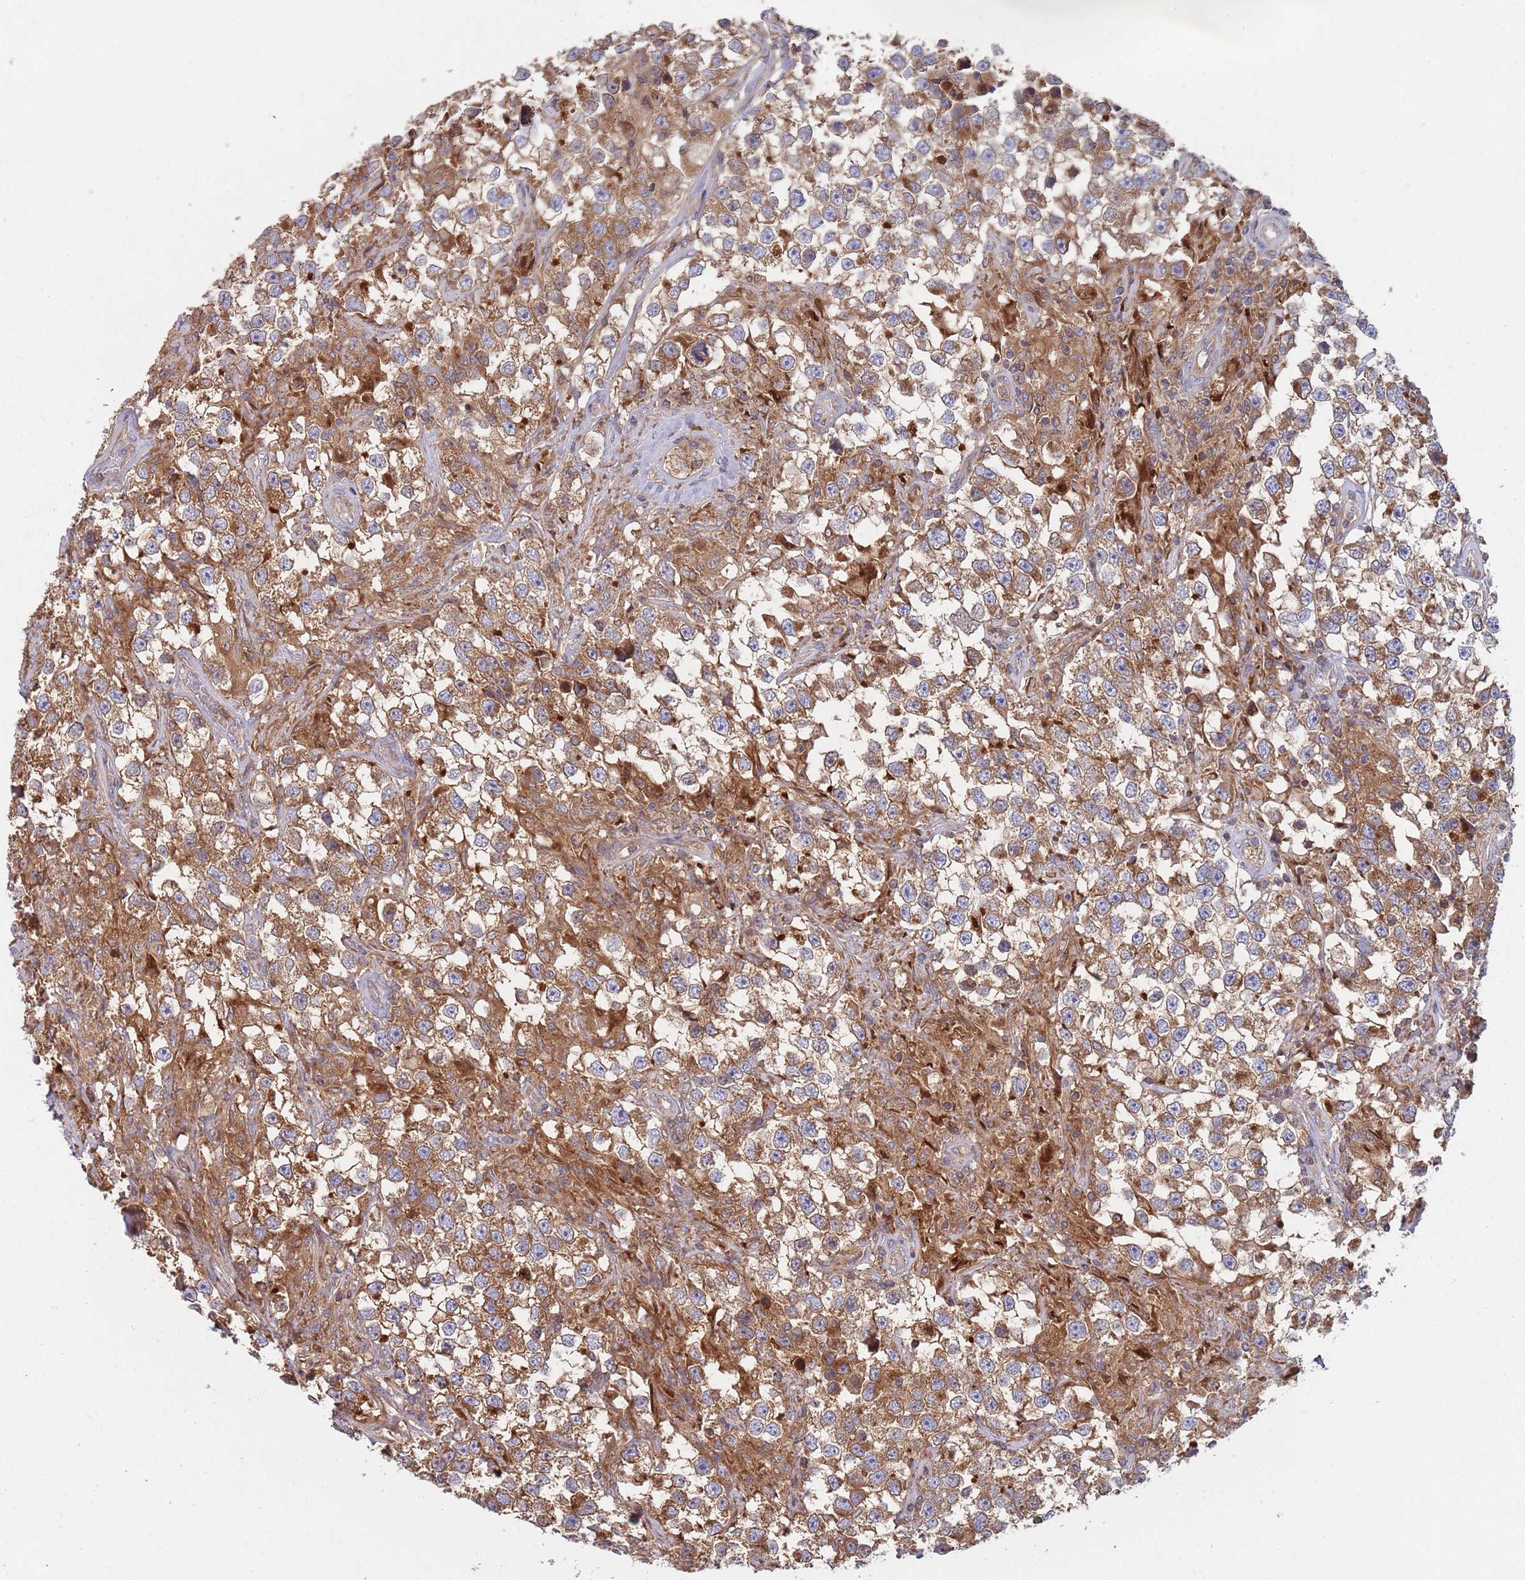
{"staining": {"intensity": "moderate", "quantity": ">75%", "location": "cytoplasmic/membranous"}, "tissue": "testis cancer", "cell_type": "Tumor cells", "image_type": "cancer", "snomed": [{"axis": "morphology", "description": "Seminoma, NOS"}, {"axis": "topography", "description": "Testis"}], "caption": "Immunohistochemistry (IHC) (DAB (3,3'-diaminobenzidine)) staining of human seminoma (testis) shows moderate cytoplasmic/membranous protein staining in about >75% of tumor cells.", "gene": "GDI2", "patient": {"sex": "male", "age": 46}}